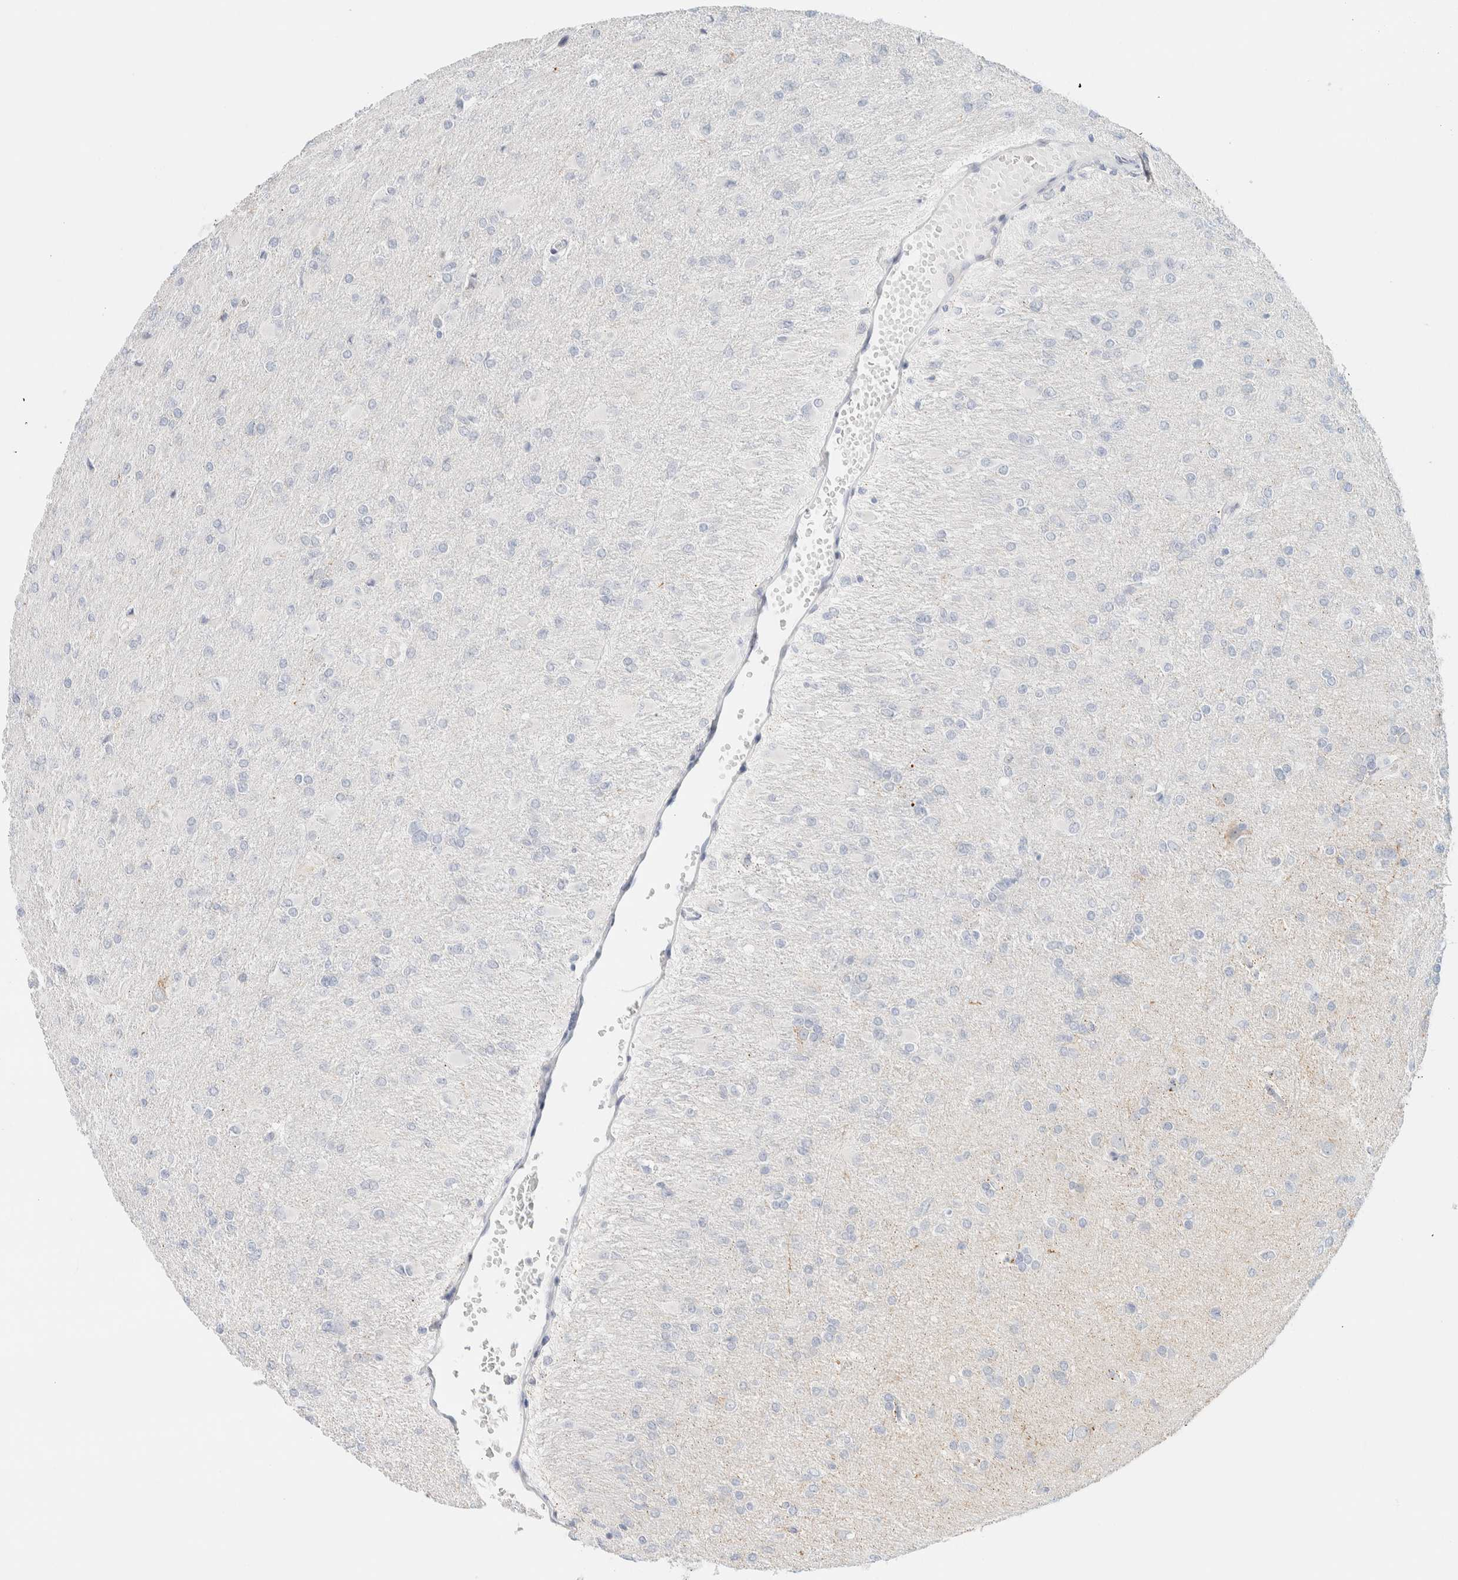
{"staining": {"intensity": "negative", "quantity": "none", "location": "none"}, "tissue": "glioma", "cell_type": "Tumor cells", "image_type": "cancer", "snomed": [{"axis": "morphology", "description": "Glioma, malignant, High grade"}, {"axis": "topography", "description": "Cerebral cortex"}], "caption": "Immunohistochemical staining of human high-grade glioma (malignant) reveals no significant positivity in tumor cells.", "gene": "SPNS3", "patient": {"sex": "female", "age": 36}}